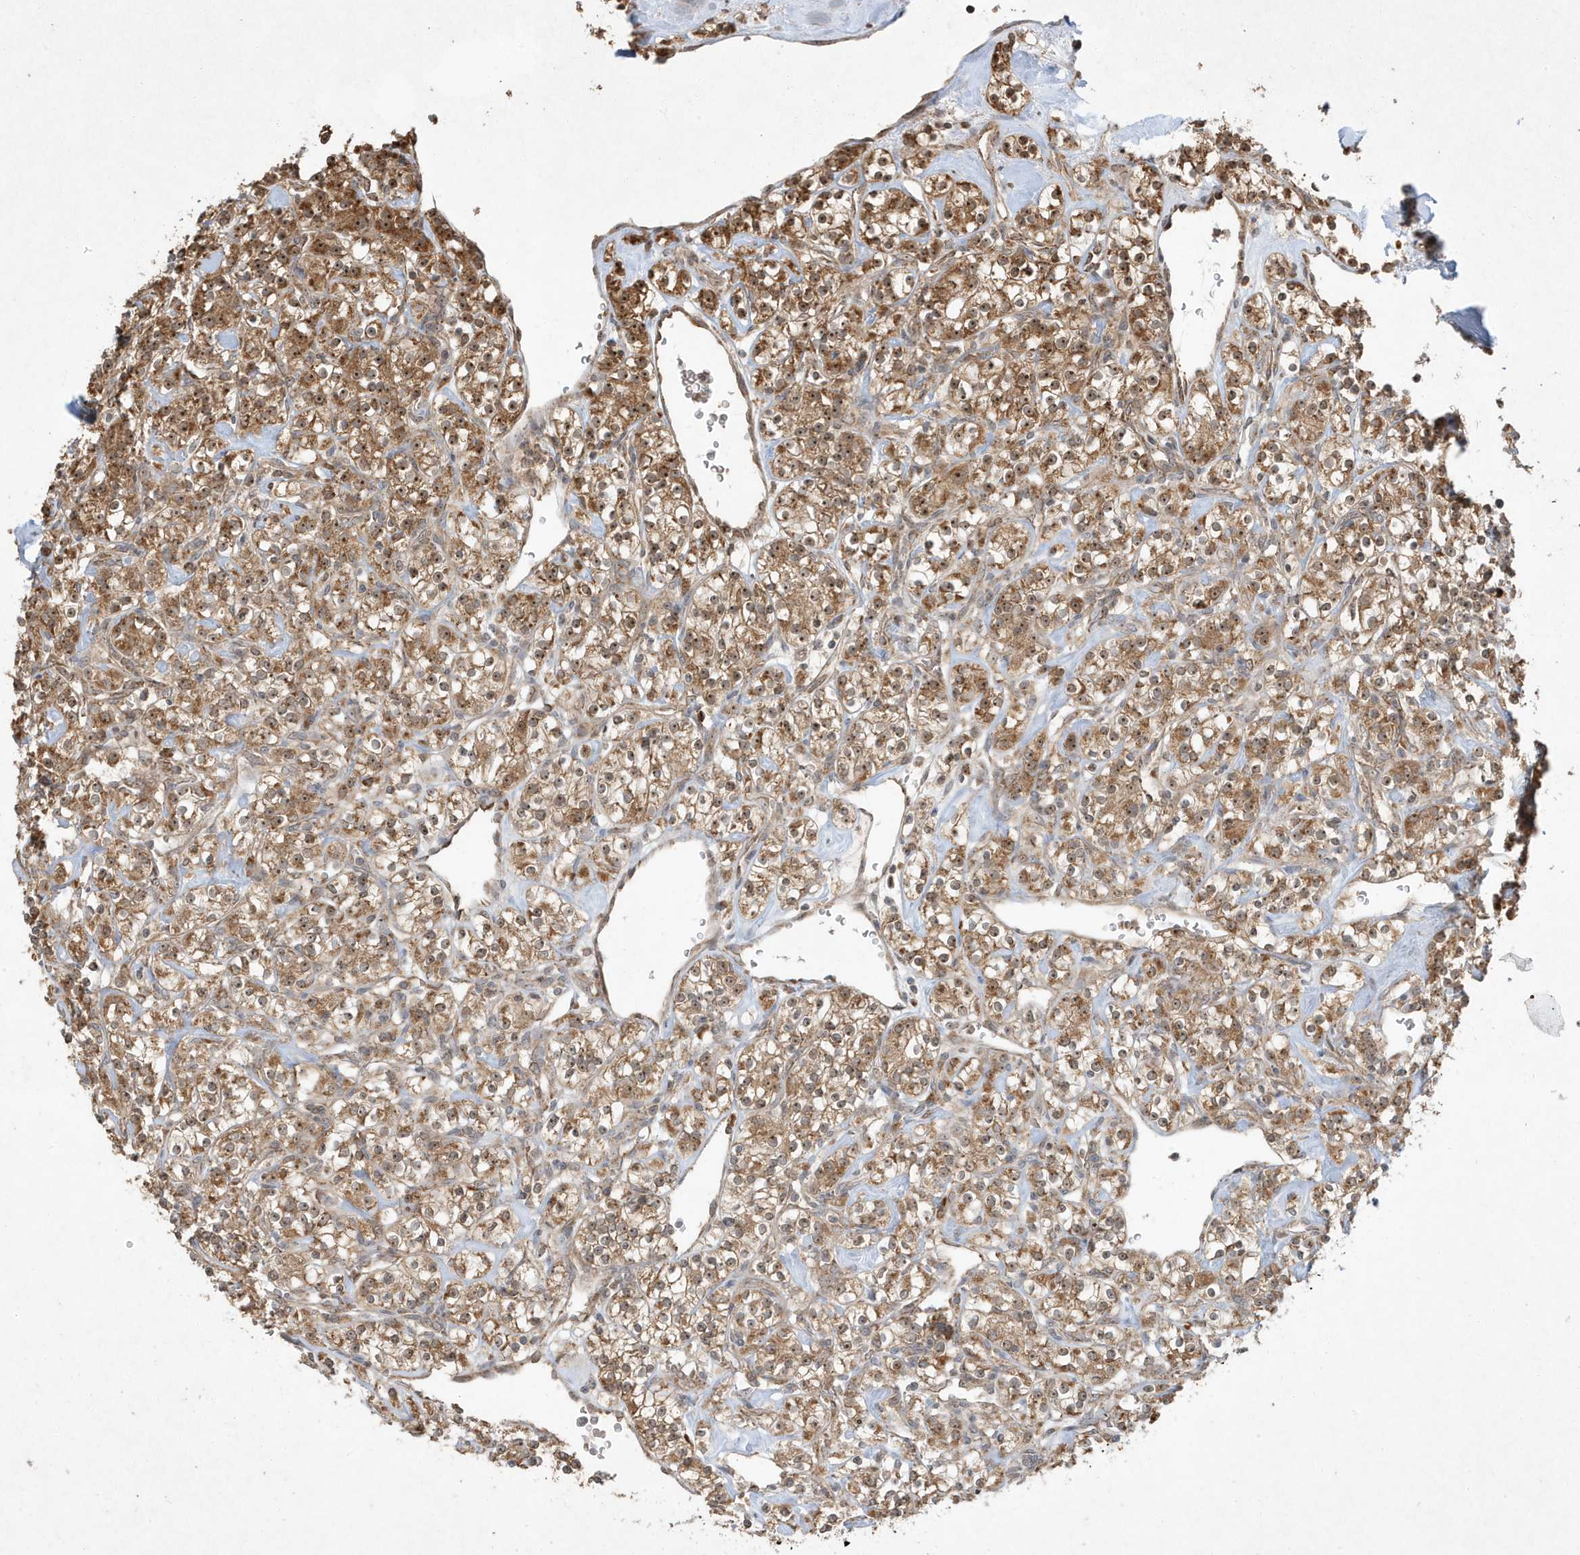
{"staining": {"intensity": "strong", "quantity": ">75%", "location": "cytoplasmic/membranous,nuclear"}, "tissue": "renal cancer", "cell_type": "Tumor cells", "image_type": "cancer", "snomed": [{"axis": "morphology", "description": "Adenocarcinoma, NOS"}, {"axis": "topography", "description": "Kidney"}], "caption": "Protein staining exhibits strong cytoplasmic/membranous and nuclear positivity in about >75% of tumor cells in adenocarcinoma (renal).", "gene": "ABCB9", "patient": {"sex": "male", "age": 77}}